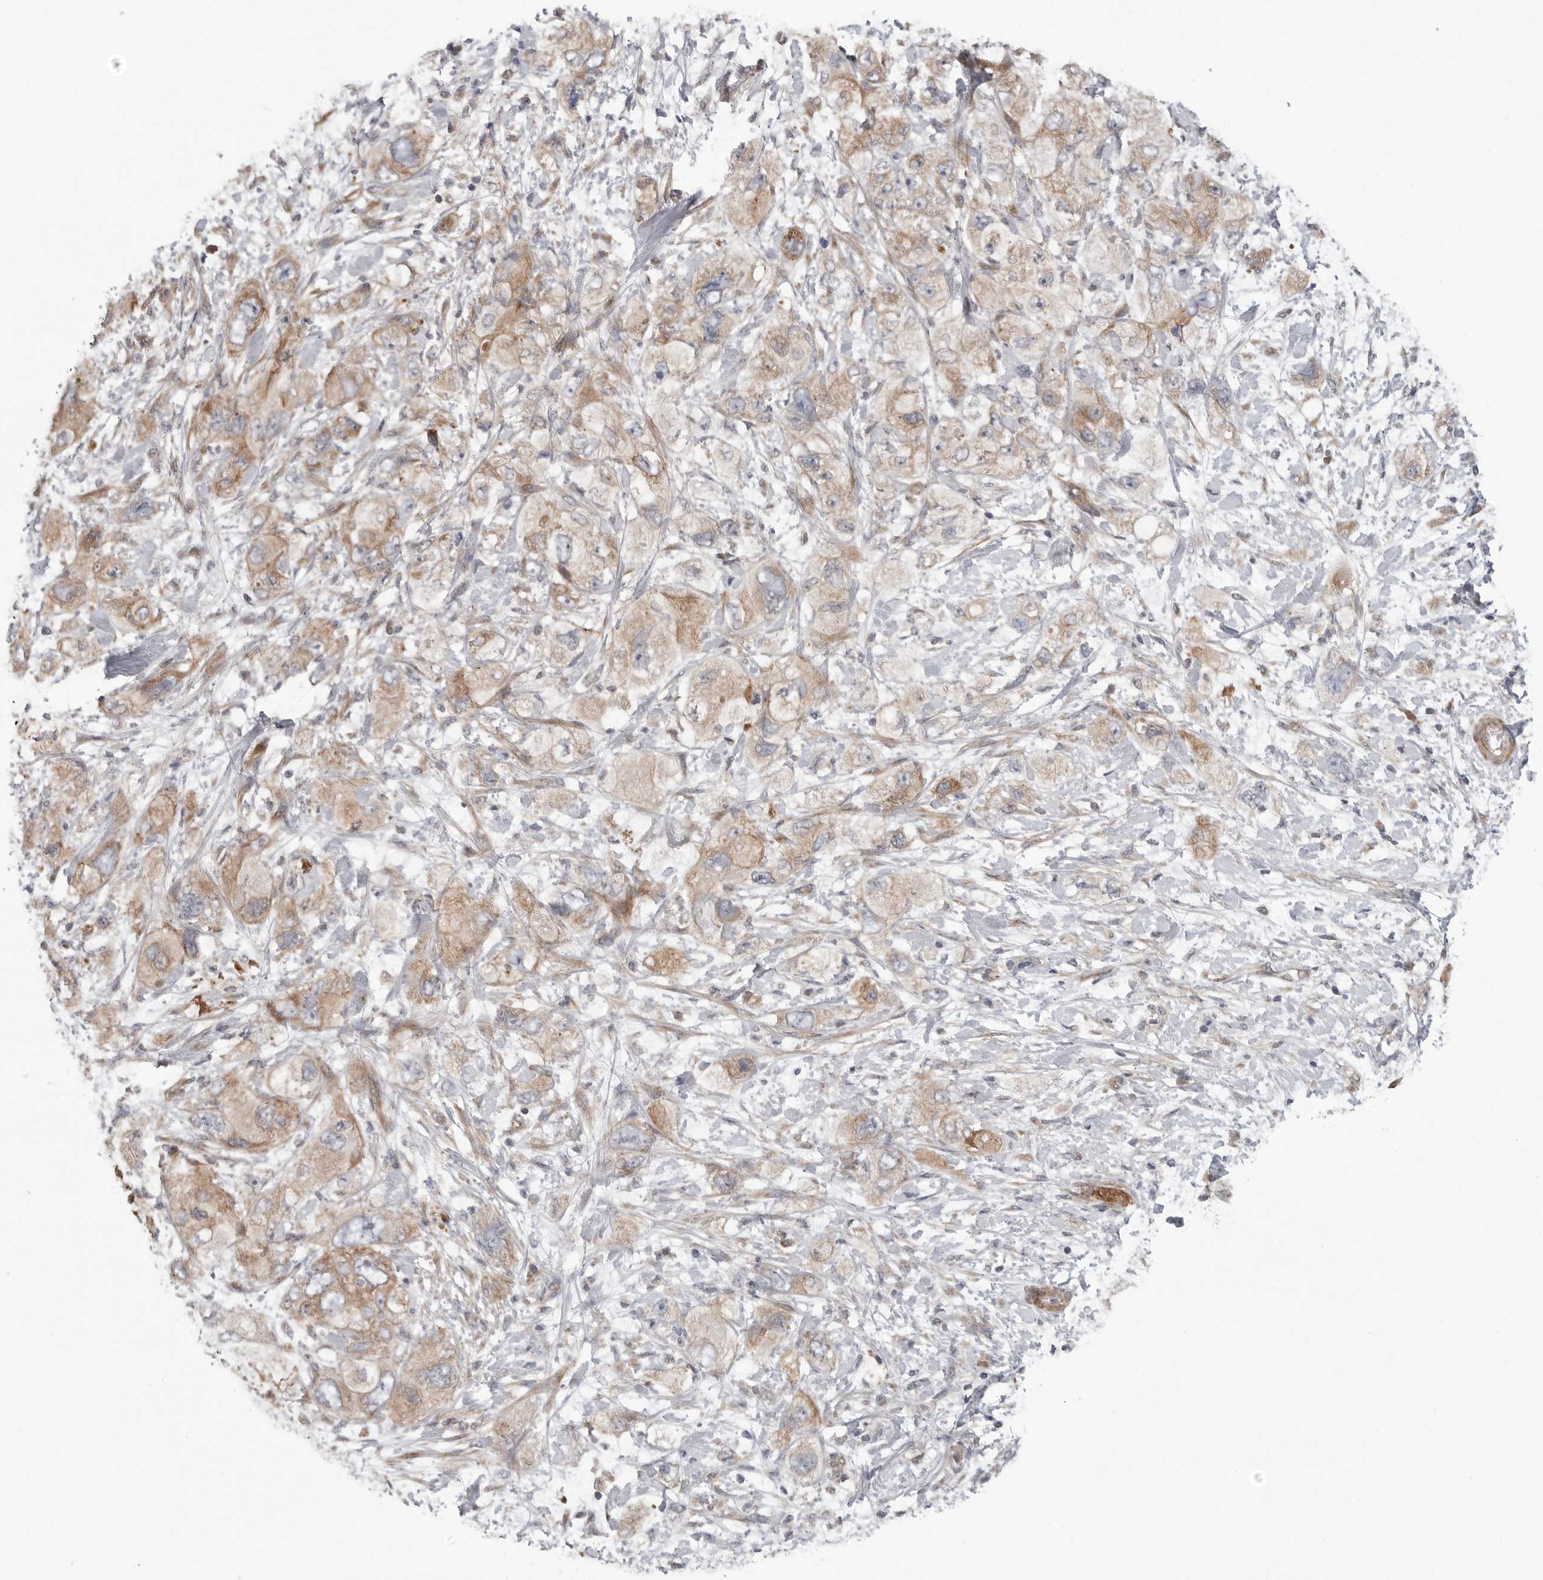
{"staining": {"intensity": "moderate", "quantity": ">75%", "location": "cytoplasmic/membranous"}, "tissue": "pancreatic cancer", "cell_type": "Tumor cells", "image_type": "cancer", "snomed": [{"axis": "morphology", "description": "Adenocarcinoma, NOS"}, {"axis": "topography", "description": "Pancreas"}], "caption": "IHC (DAB (3,3'-diaminobenzidine)) staining of pancreatic adenocarcinoma displays moderate cytoplasmic/membranous protein positivity in about >75% of tumor cells.", "gene": "SCP2", "patient": {"sex": "female", "age": 73}}